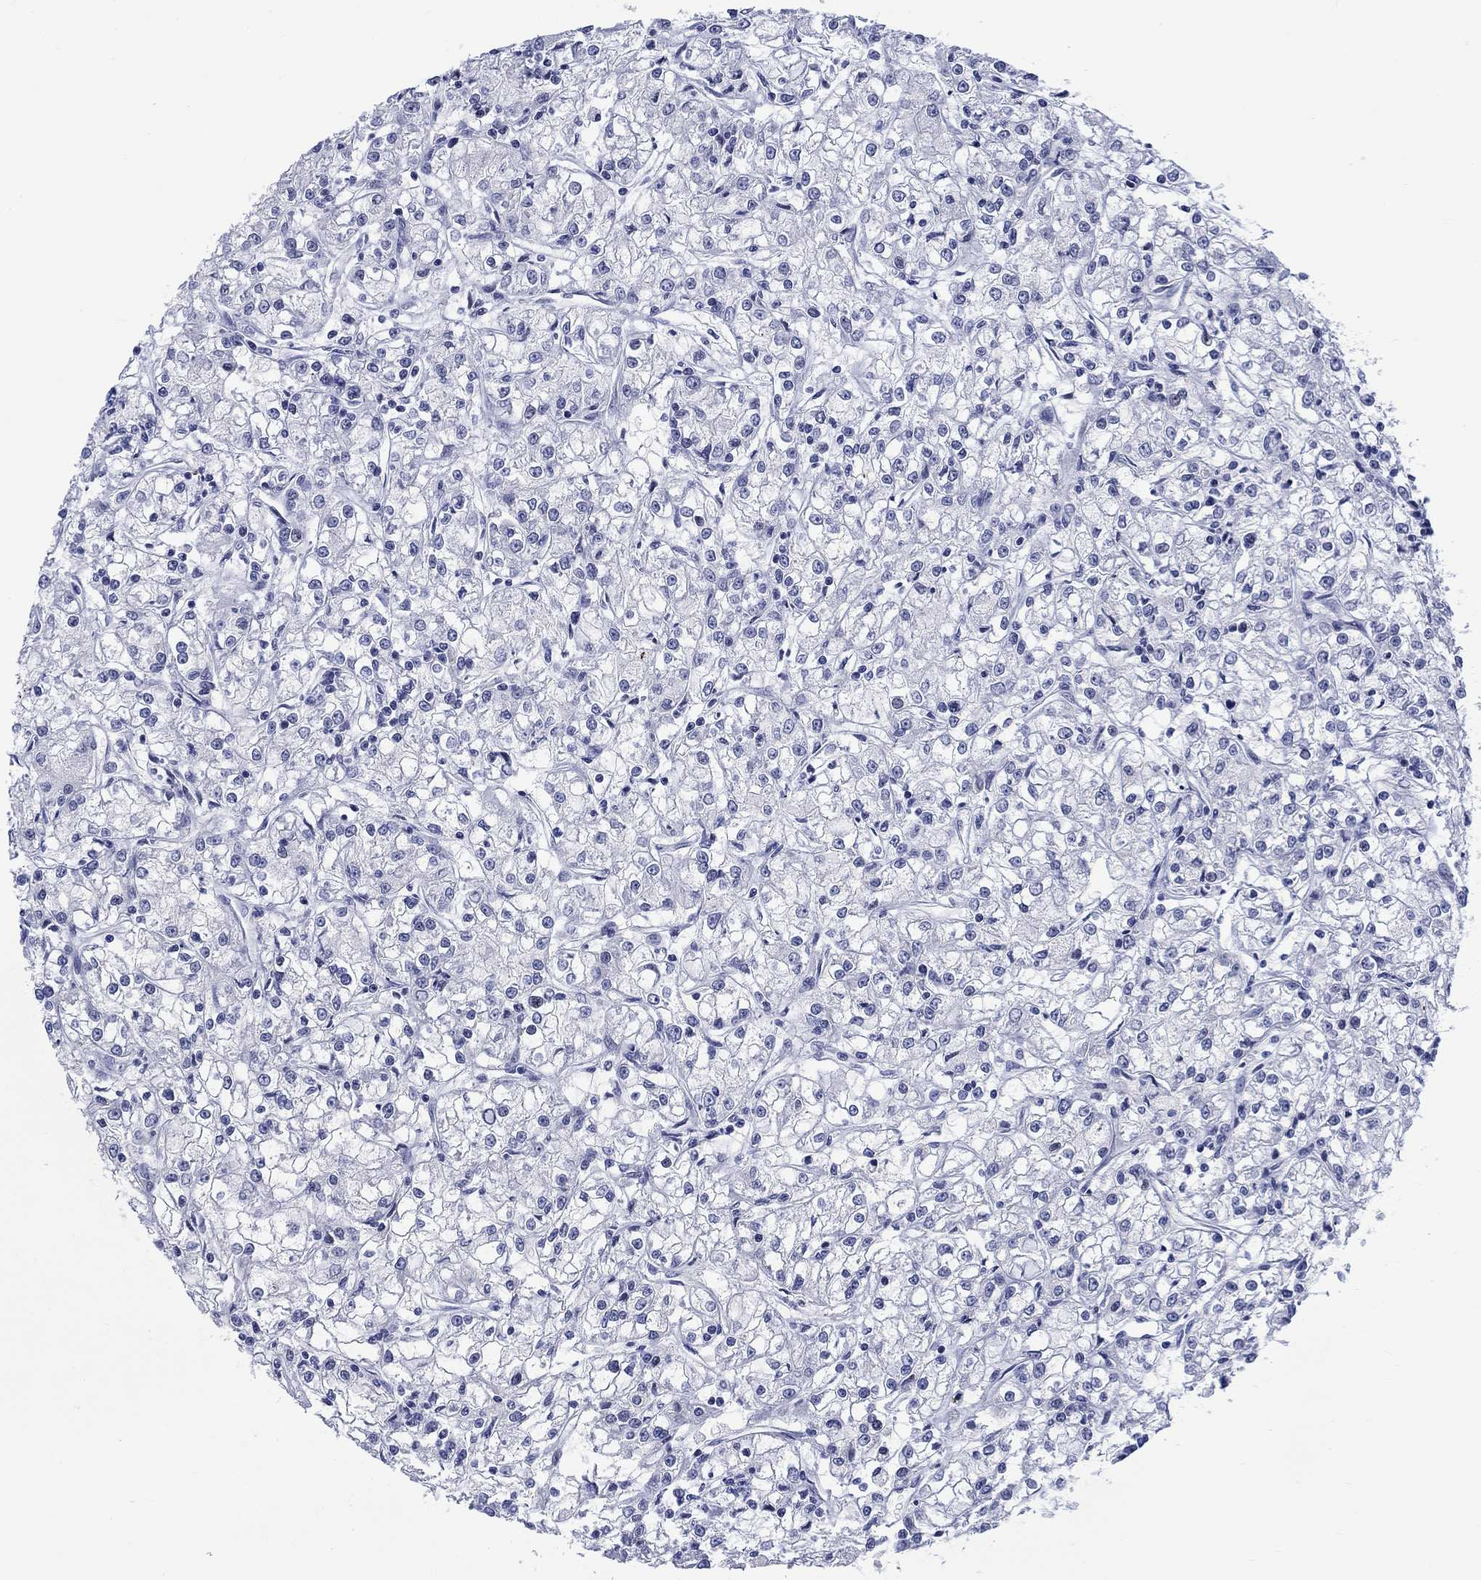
{"staining": {"intensity": "negative", "quantity": "none", "location": "none"}, "tissue": "renal cancer", "cell_type": "Tumor cells", "image_type": "cancer", "snomed": [{"axis": "morphology", "description": "Adenocarcinoma, NOS"}, {"axis": "topography", "description": "Kidney"}], "caption": "This micrograph is of adenocarcinoma (renal) stained with IHC to label a protein in brown with the nuclei are counter-stained blue. There is no positivity in tumor cells. Brightfield microscopy of immunohistochemistry stained with DAB (3,3'-diaminobenzidine) (brown) and hematoxylin (blue), captured at high magnification.", "gene": "CDCA2", "patient": {"sex": "female", "age": 59}}